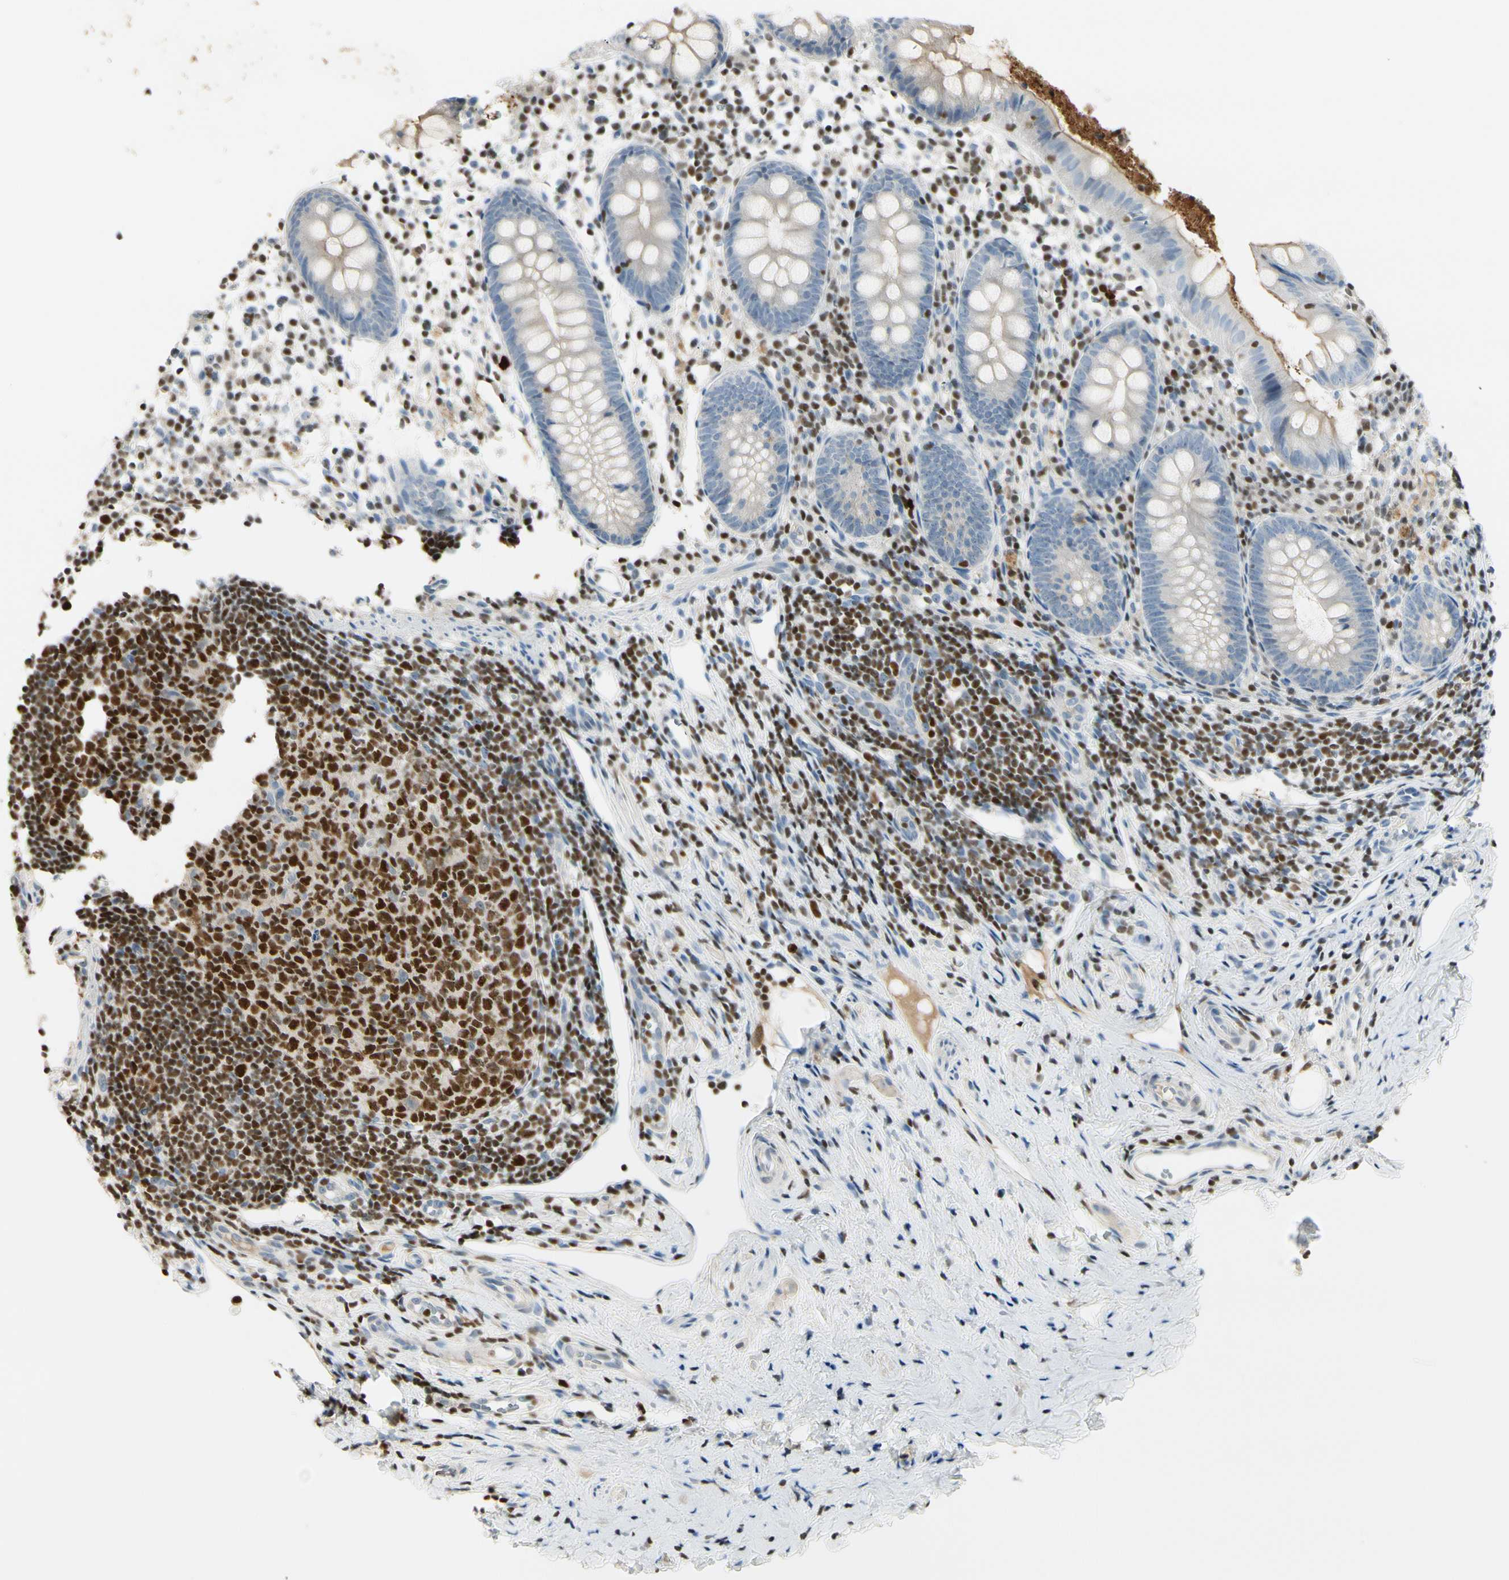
{"staining": {"intensity": "weak", "quantity": ">75%", "location": "cytoplasmic/membranous"}, "tissue": "appendix", "cell_type": "Glandular cells", "image_type": "normal", "snomed": [{"axis": "morphology", "description": "Normal tissue, NOS"}, {"axis": "topography", "description": "Appendix"}], "caption": "IHC staining of unremarkable appendix, which shows low levels of weak cytoplasmic/membranous positivity in approximately >75% of glandular cells indicating weak cytoplasmic/membranous protein positivity. The staining was performed using DAB (brown) for protein detection and nuclei were counterstained in hematoxylin (blue).", "gene": "NFYA", "patient": {"sex": "female", "age": 20}}